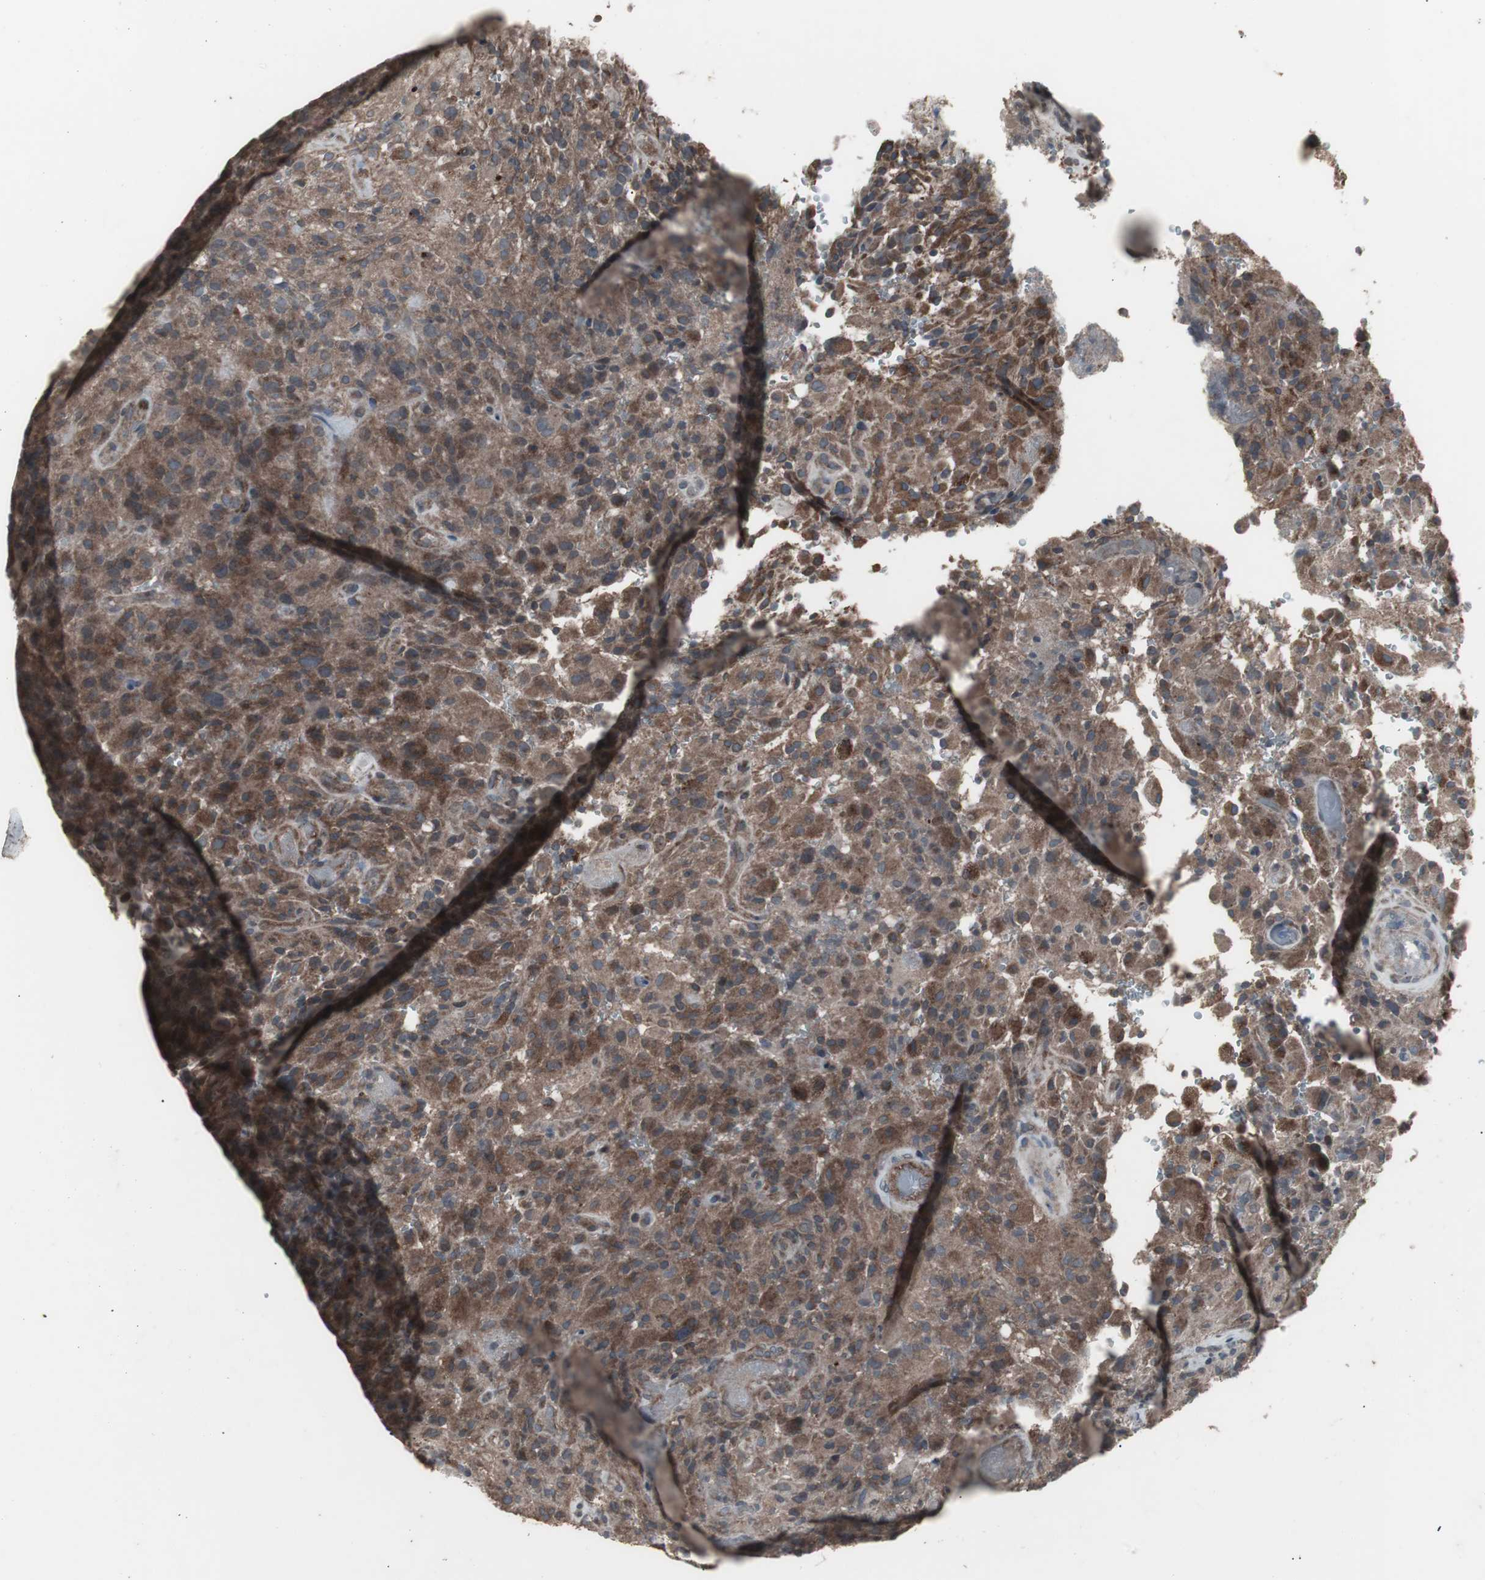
{"staining": {"intensity": "moderate", "quantity": "25%-75%", "location": "cytoplasmic/membranous"}, "tissue": "glioma", "cell_type": "Tumor cells", "image_type": "cancer", "snomed": [{"axis": "morphology", "description": "Glioma, malignant, High grade"}, {"axis": "topography", "description": "Brain"}], "caption": "Moderate cytoplasmic/membranous expression is seen in about 25%-75% of tumor cells in glioma. (Stains: DAB in brown, nuclei in blue, Microscopy: brightfield microscopy at high magnification).", "gene": "SSTR2", "patient": {"sex": "male", "age": 71}}